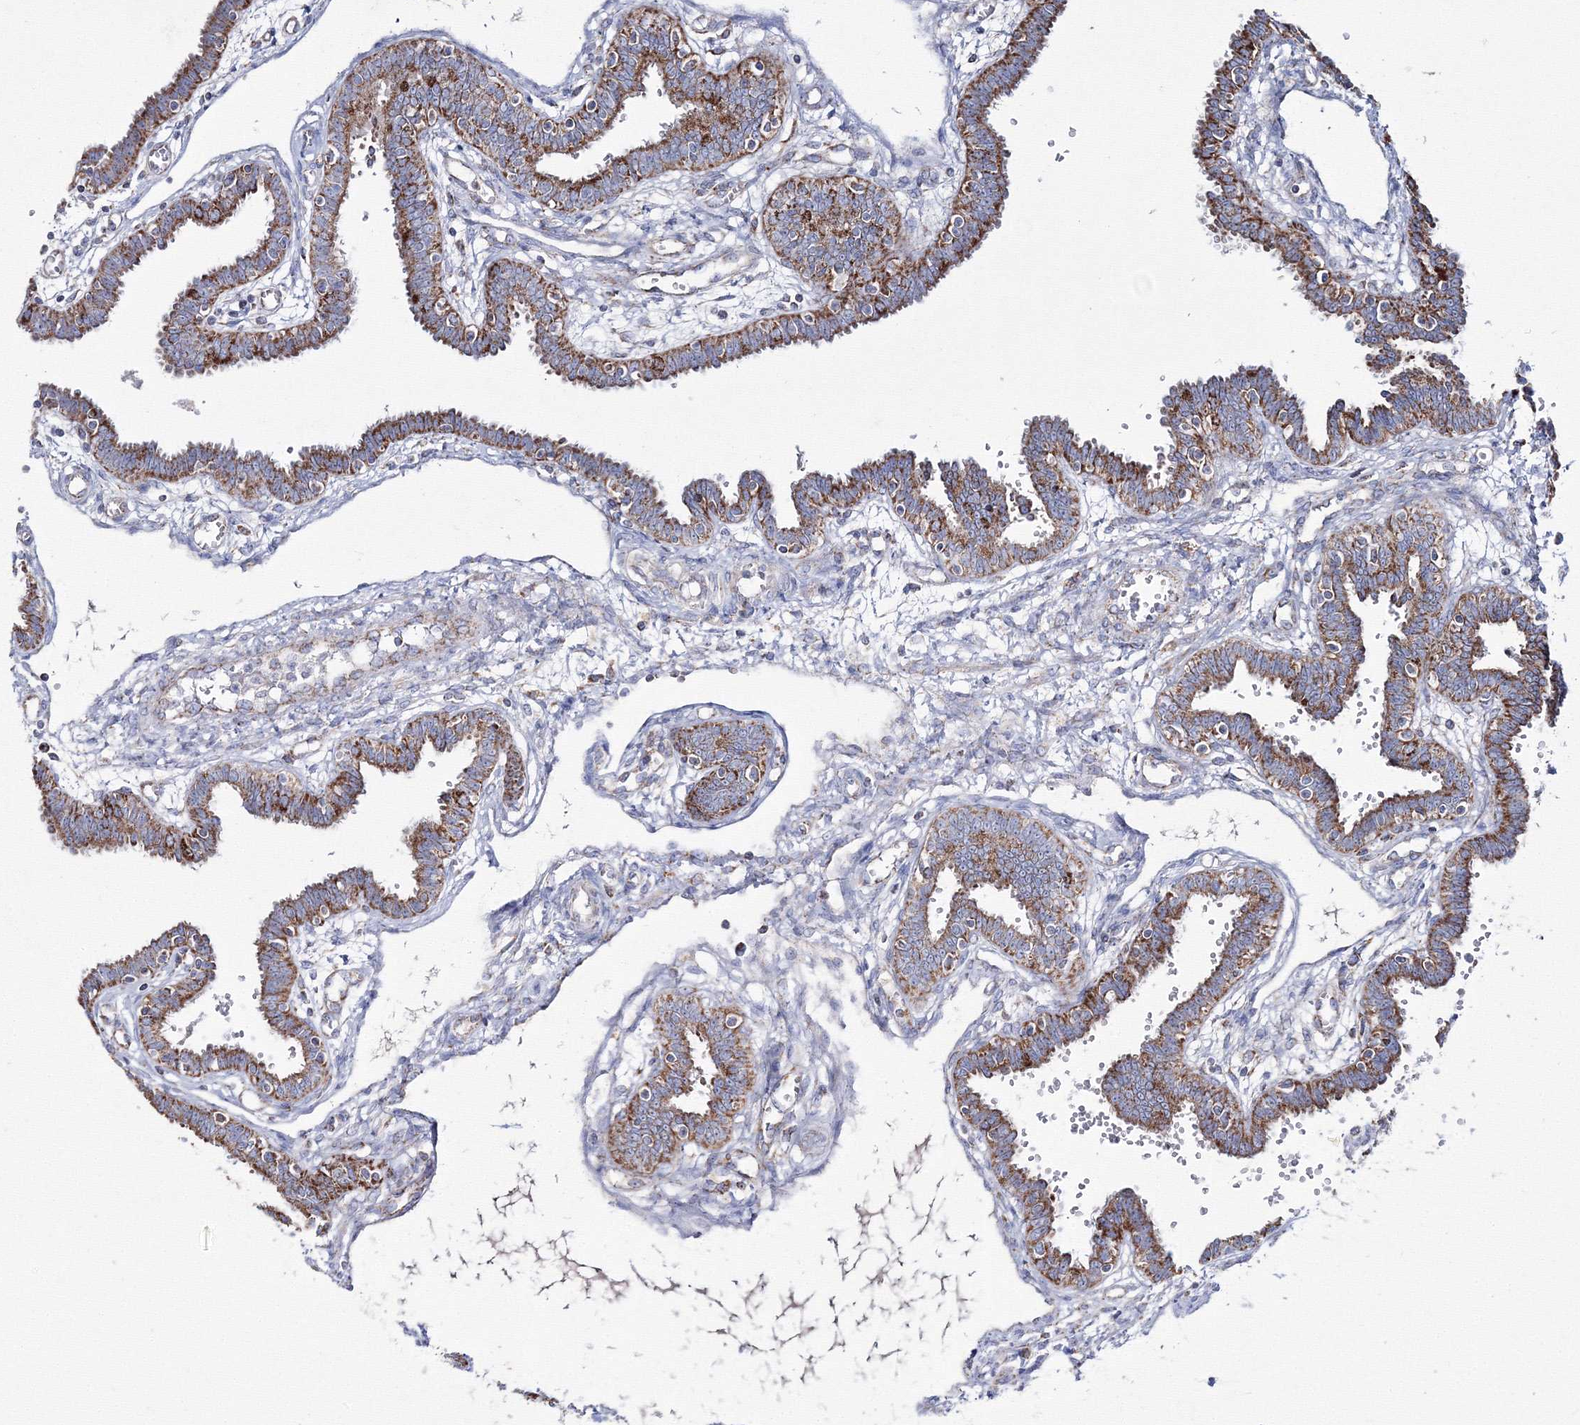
{"staining": {"intensity": "moderate", "quantity": ">75%", "location": "cytoplasmic/membranous"}, "tissue": "fallopian tube", "cell_type": "Glandular cells", "image_type": "normal", "snomed": [{"axis": "morphology", "description": "Normal tissue, NOS"}, {"axis": "topography", "description": "Fallopian tube"}], "caption": "IHC image of benign fallopian tube: fallopian tube stained using immunohistochemistry (IHC) reveals medium levels of moderate protein expression localized specifically in the cytoplasmic/membranous of glandular cells, appearing as a cytoplasmic/membranous brown color.", "gene": "IGSF9", "patient": {"sex": "female", "age": 32}}